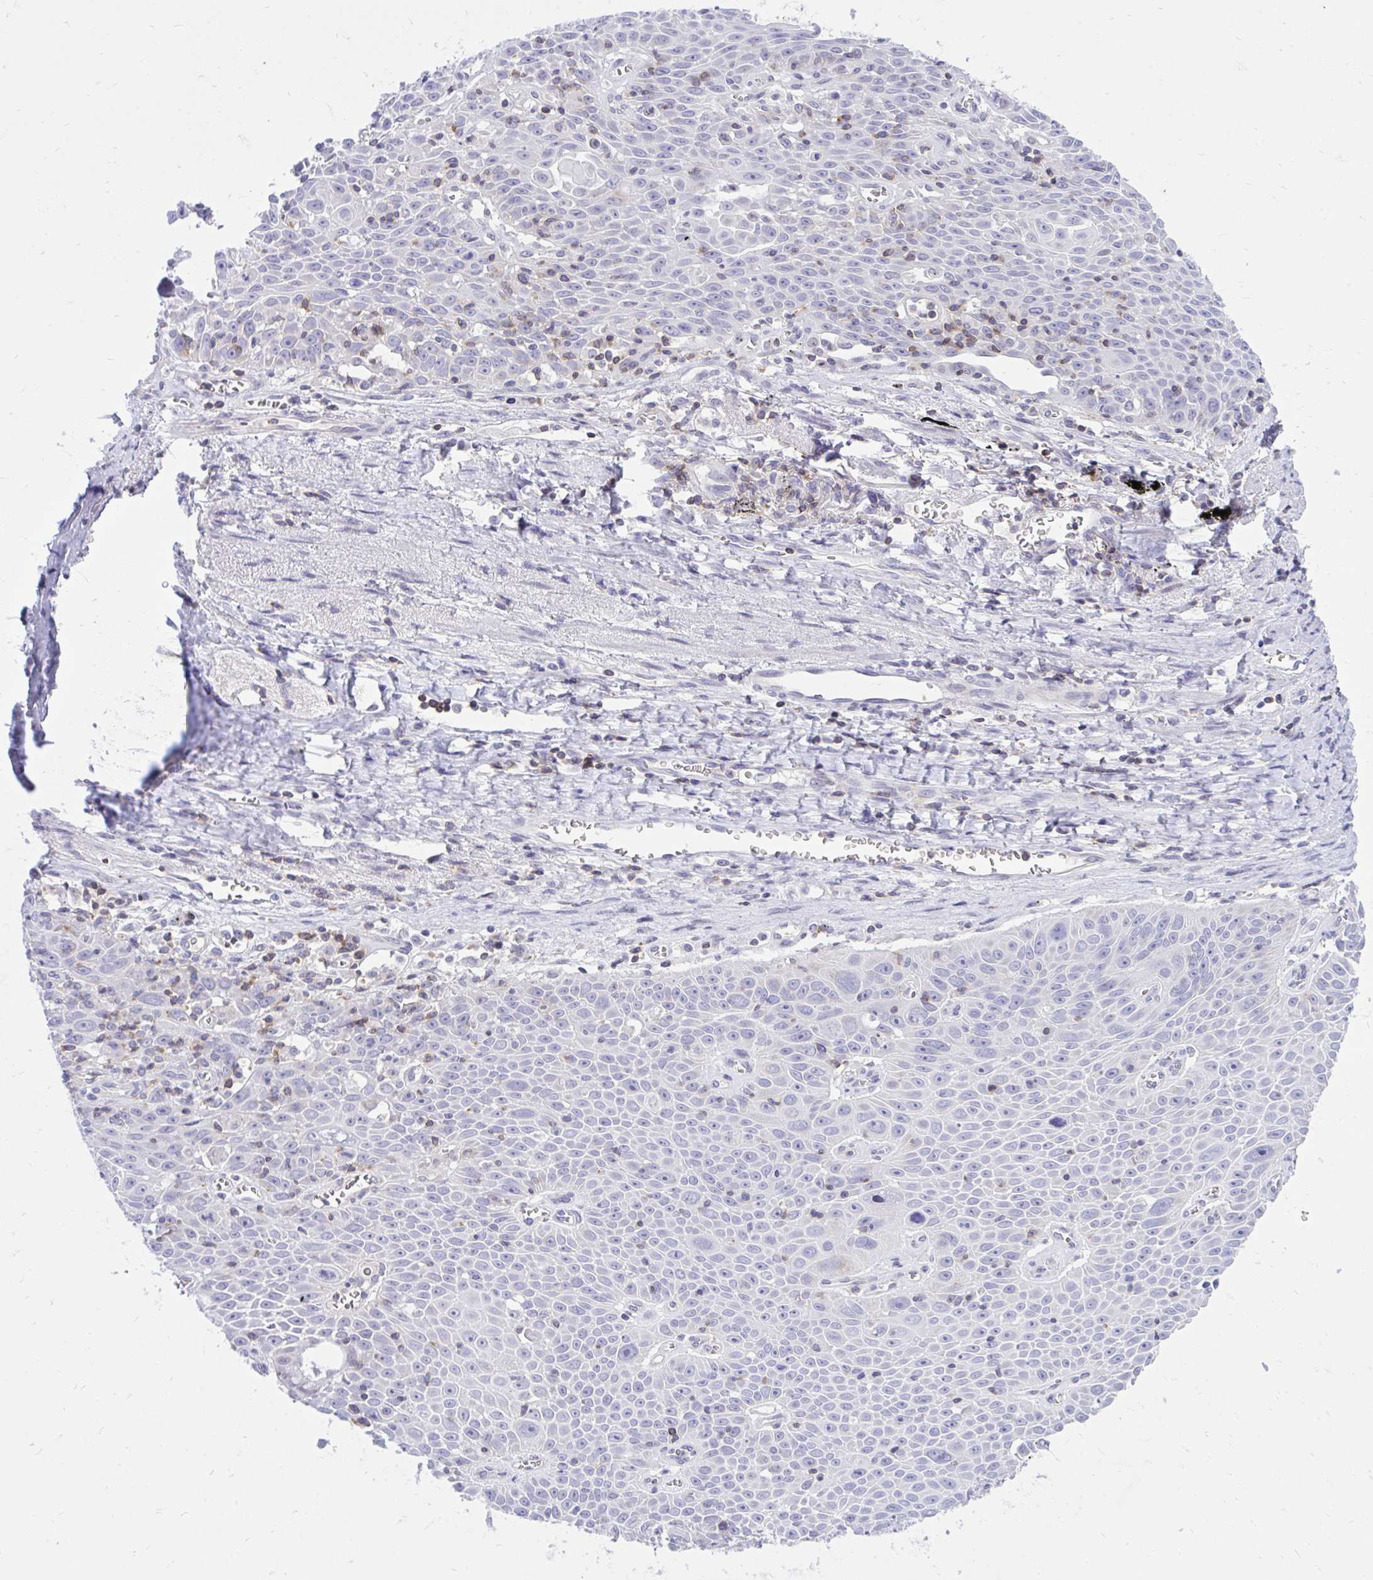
{"staining": {"intensity": "negative", "quantity": "none", "location": "none"}, "tissue": "lung cancer", "cell_type": "Tumor cells", "image_type": "cancer", "snomed": [{"axis": "morphology", "description": "Squamous cell carcinoma, NOS"}, {"axis": "morphology", "description": "Squamous cell carcinoma, metastatic, NOS"}, {"axis": "topography", "description": "Lymph node"}, {"axis": "topography", "description": "Lung"}], "caption": "This is an IHC histopathology image of squamous cell carcinoma (lung). There is no expression in tumor cells.", "gene": "CXCL8", "patient": {"sex": "female", "age": 62}}